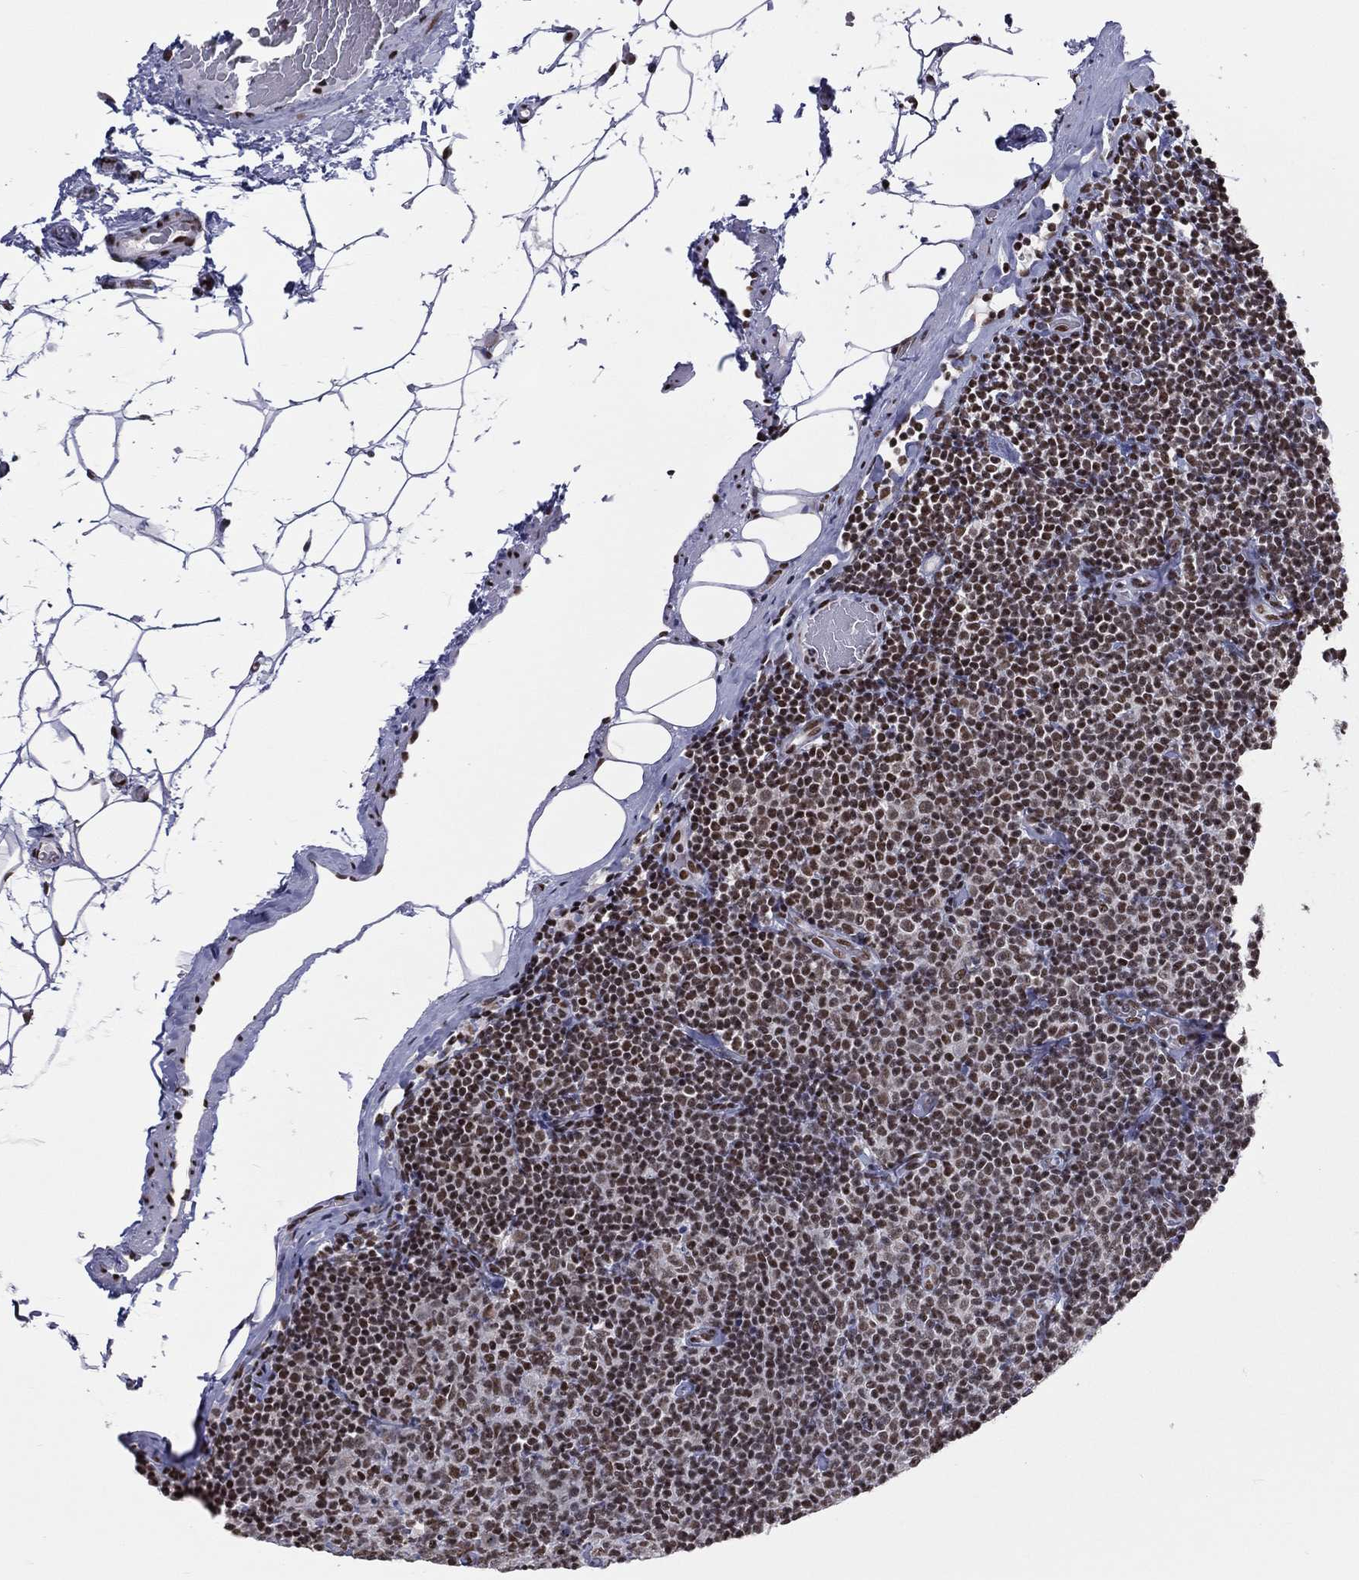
{"staining": {"intensity": "moderate", "quantity": "25%-75%", "location": "nuclear"}, "tissue": "lymphoma", "cell_type": "Tumor cells", "image_type": "cancer", "snomed": [{"axis": "morphology", "description": "Malignant lymphoma, non-Hodgkin's type, Low grade"}, {"axis": "topography", "description": "Lymph node"}], "caption": "Human lymphoma stained for a protein (brown) exhibits moderate nuclear positive positivity in about 25%-75% of tumor cells.", "gene": "ZNF7", "patient": {"sex": "male", "age": 81}}